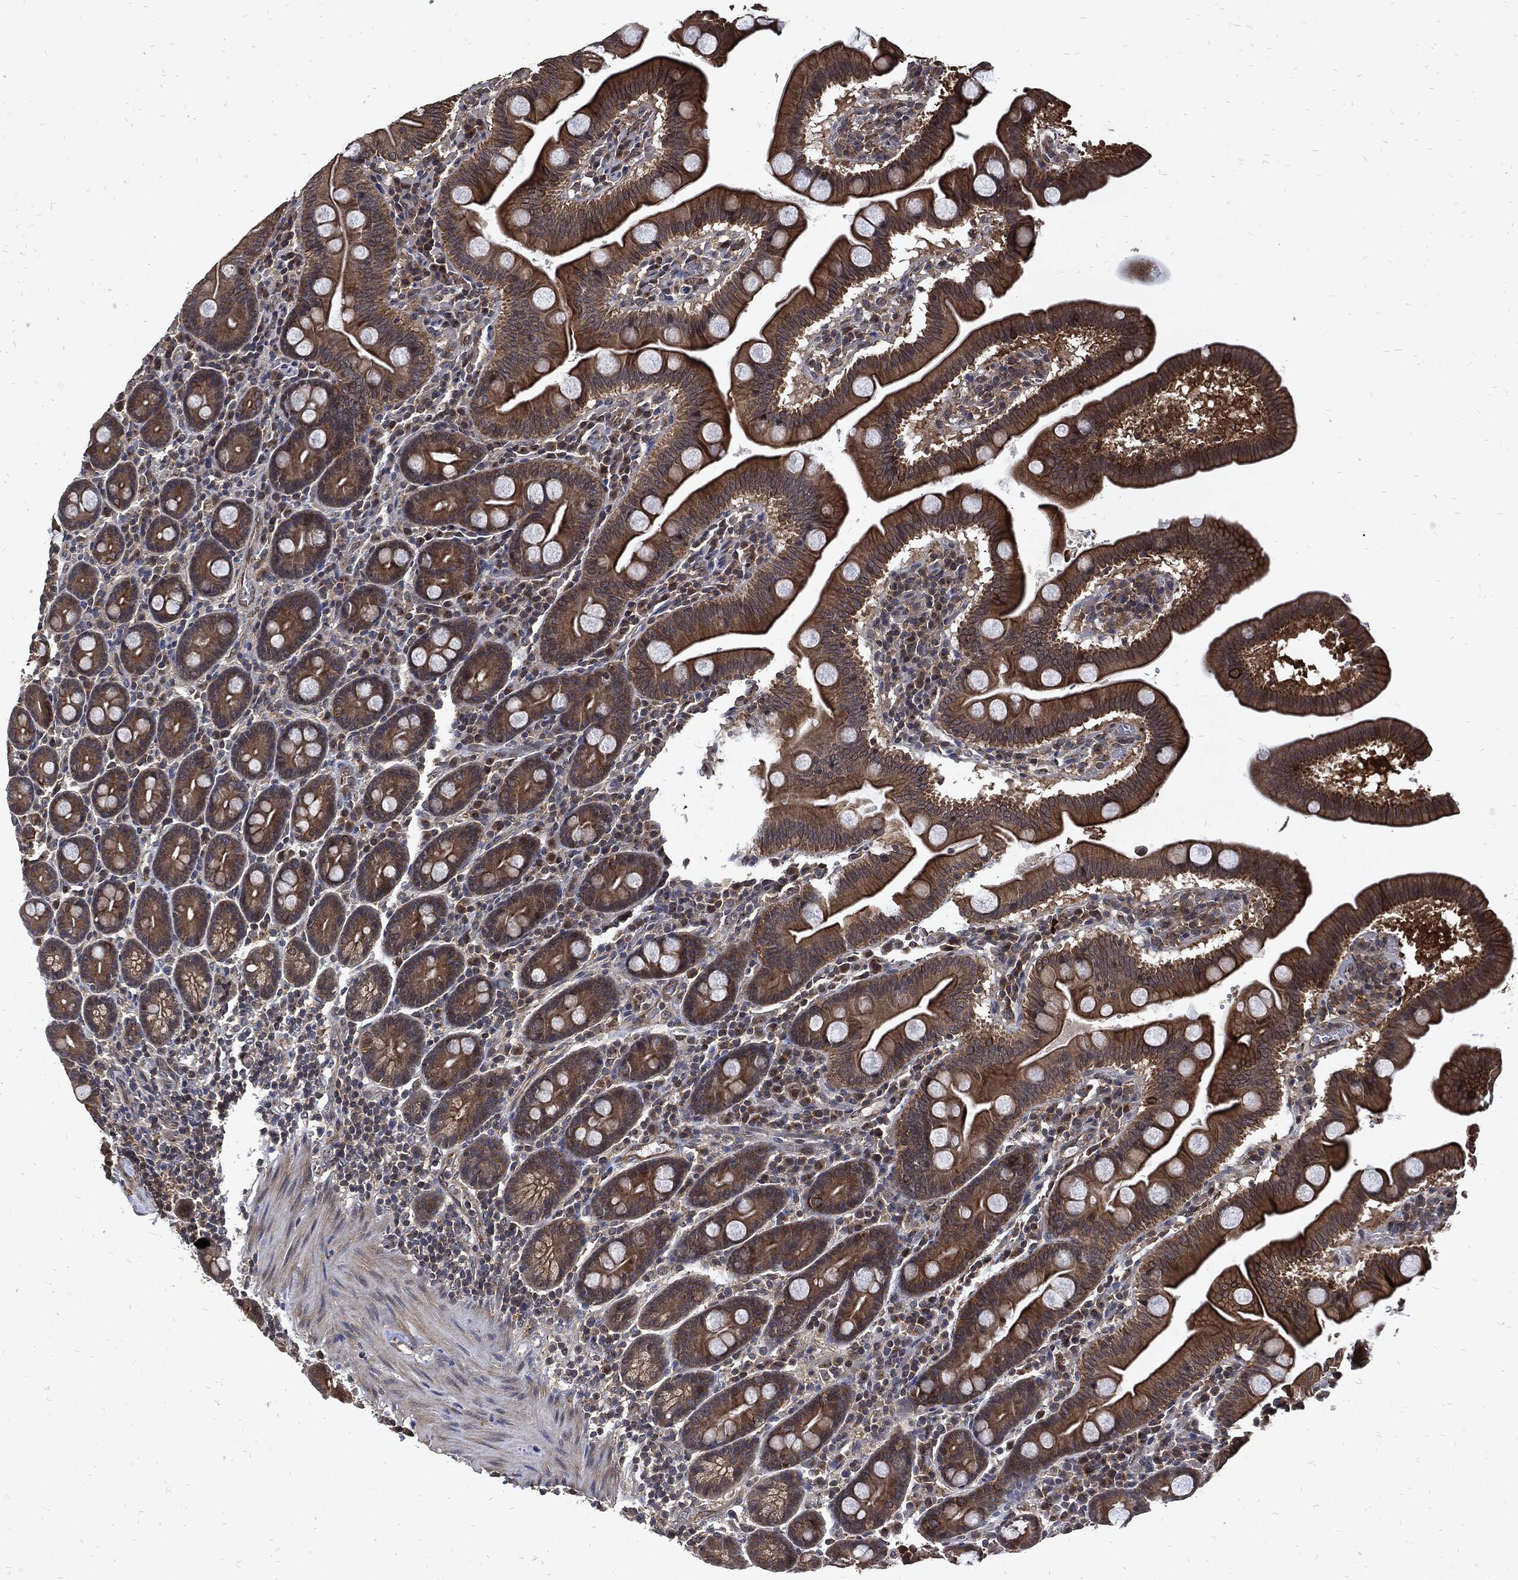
{"staining": {"intensity": "moderate", "quantity": ">75%", "location": "cytoplasmic/membranous"}, "tissue": "duodenum", "cell_type": "Glandular cells", "image_type": "normal", "snomed": [{"axis": "morphology", "description": "Normal tissue, NOS"}, {"axis": "topography", "description": "Duodenum"}], "caption": "DAB (3,3'-diaminobenzidine) immunohistochemical staining of normal human duodenum exhibits moderate cytoplasmic/membranous protein expression in about >75% of glandular cells.", "gene": "DCTN1", "patient": {"sex": "male", "age": 59}}